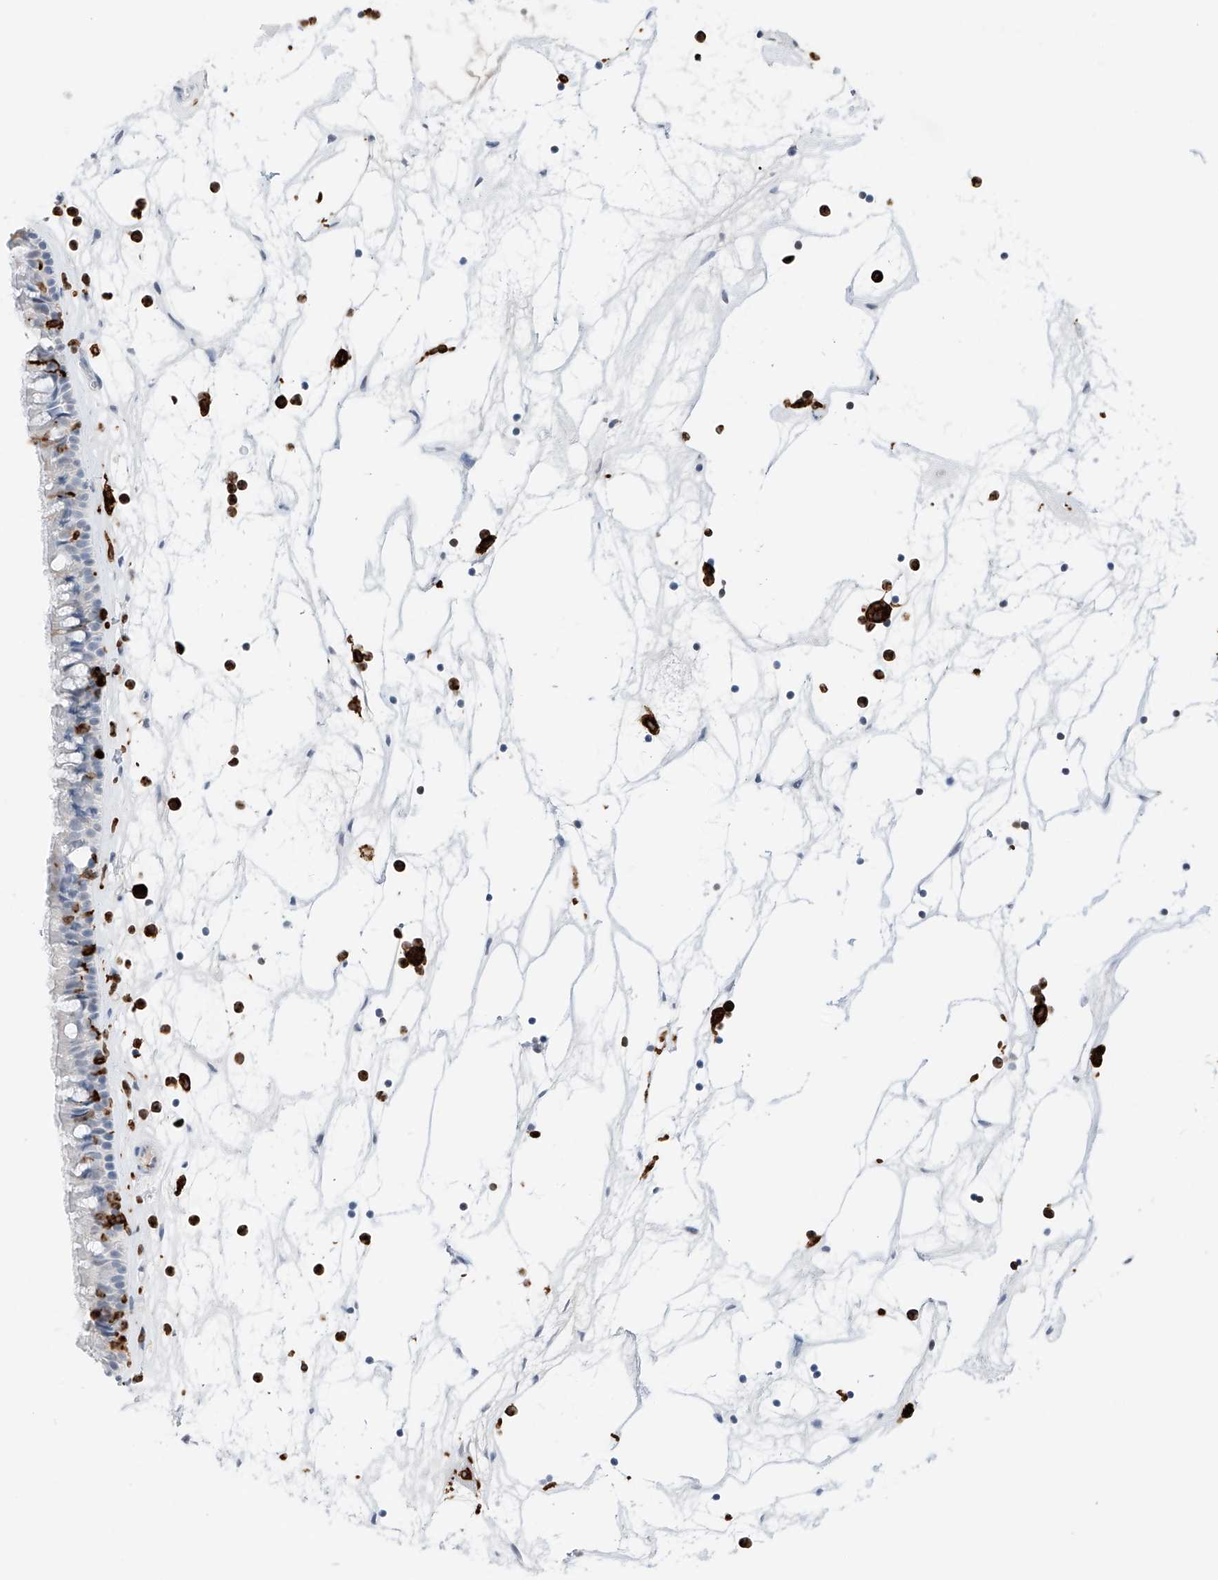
{"staining": {"intensity": "negative", "quantity": "none", "location": "none"}, "tissue": "nasopharynx", "cell_type": "Respiratory epithelial cells", "image_type": "normal", "snomed": [{"axis": "morphology", "description": "Normal tissue, NOS"}, {"axis": "topography", "description": "Nasopharynx"}], "caption": "There is no significant positivity in respiratory epithelial cells of nasopharynx. (DAB immunohistochemistry (IHC), high magnification).", "gene": "TBXAS1", "patient": {"sex": "male", "age": 64}}